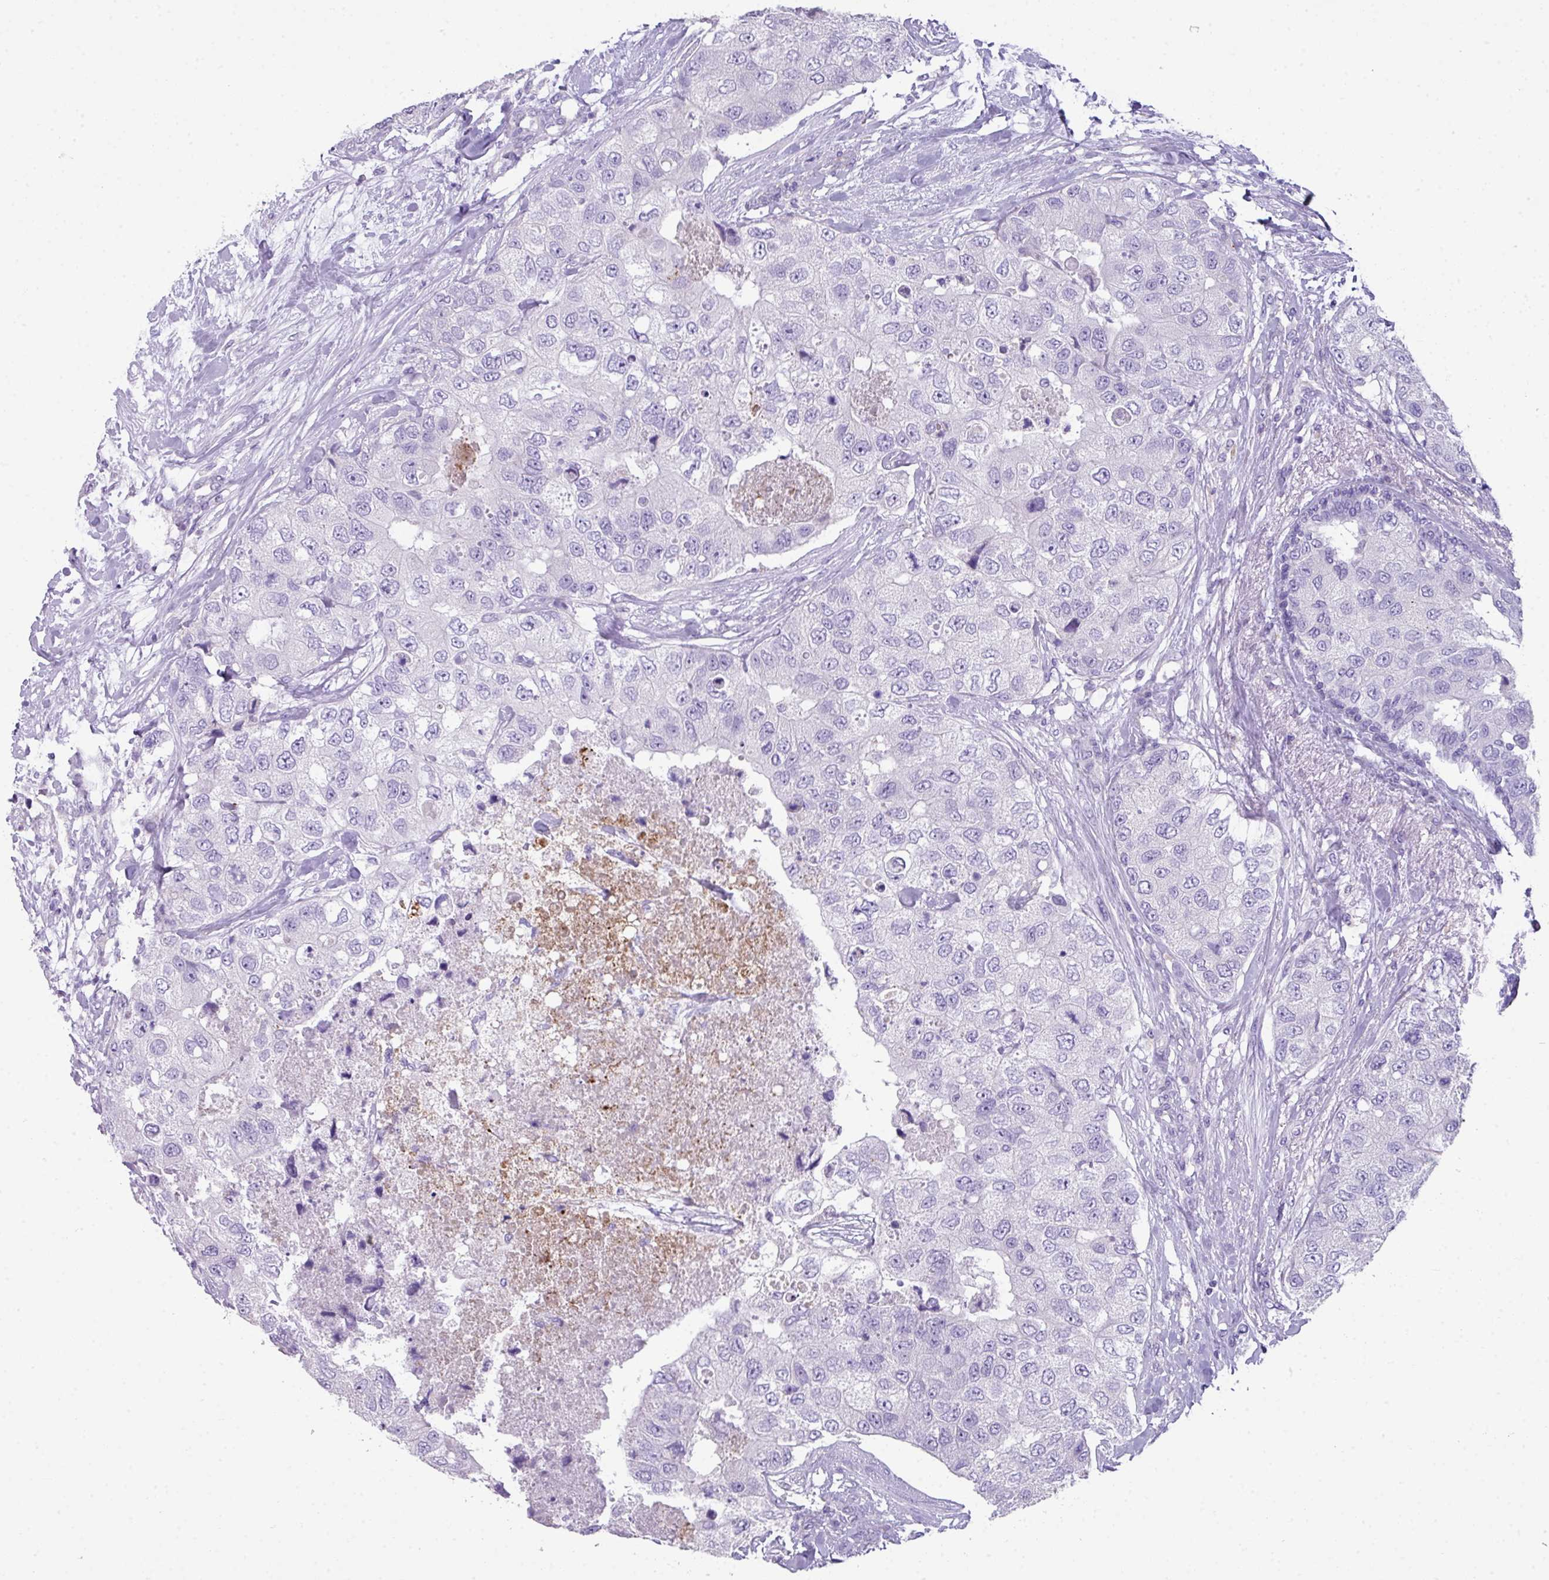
{"staining": {"intensity": "negative", "quantity": "none", "location": "none"}, "tissue": "breast cancer", "cell_type": "Tumor cells", "image_type": "cancer", "snomed": [{"axis": "morphology", "description": "Duct carcinoma"}, {"axis": "topography", "description": "Breast"}], "caption": "Infiltrating ductal carcinoma (breast) was stained to show a protein in brown. There is no significant staining in tumor cells.", "gene": "ZNF568", "patient": {"sex": "female", "age": 62}}